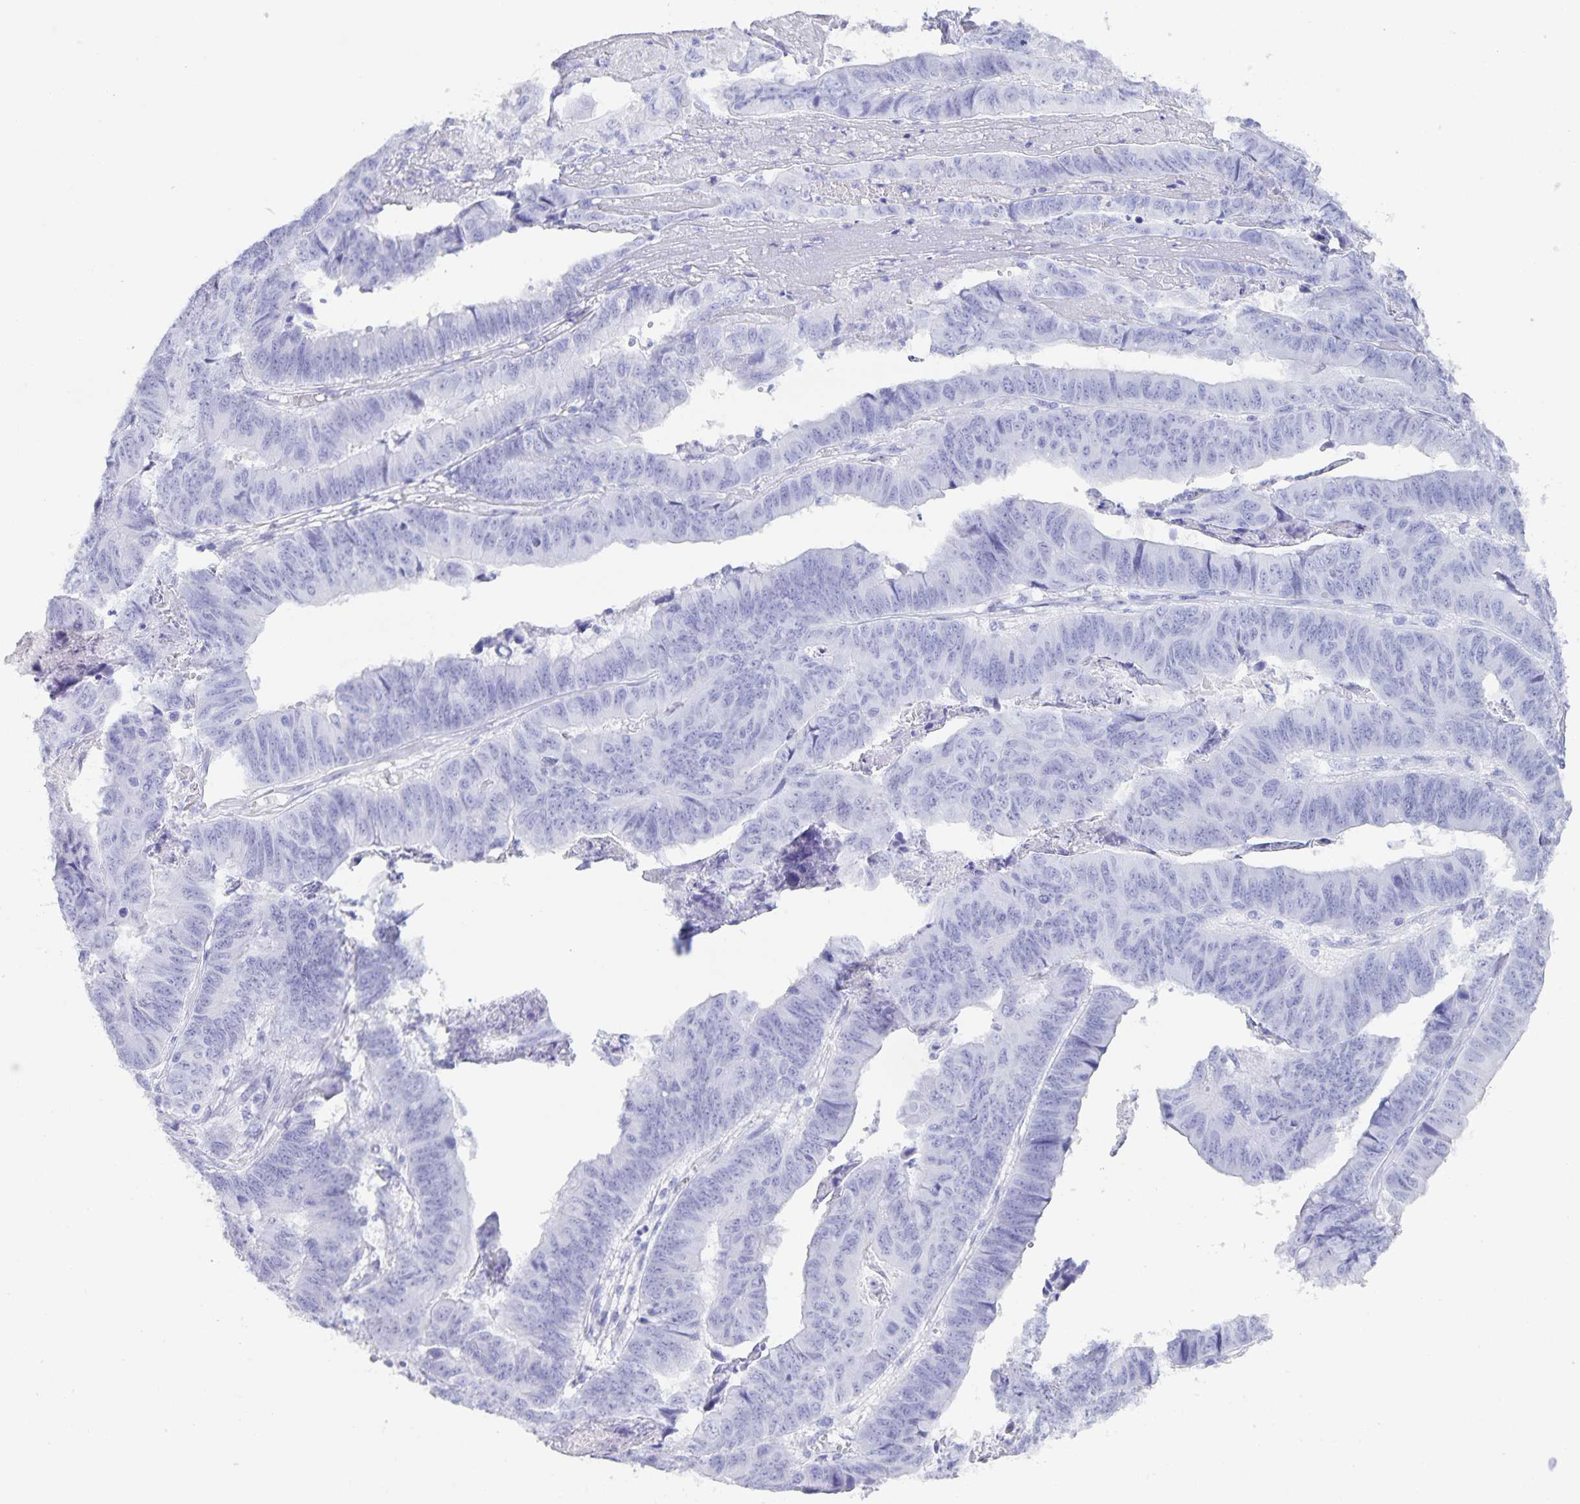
{"staining": {"intensity": "negative", "quantity": "none", "location": "none"}, "tissue": "stomach cancer", "cell_type": "Tumor cells", "image_type": "cancer", "snomed": [{"axis": "morphology", "description": "Adenocarcinoma, NOS"}, {"axis": "topography", "description": "Stomach, lower"}], "caption": "Tumor cells are negative for protein expression in human stomach adenocarcinoma.", "gene": "AQP4", "patient": {"sex": "male", "age": 77}}